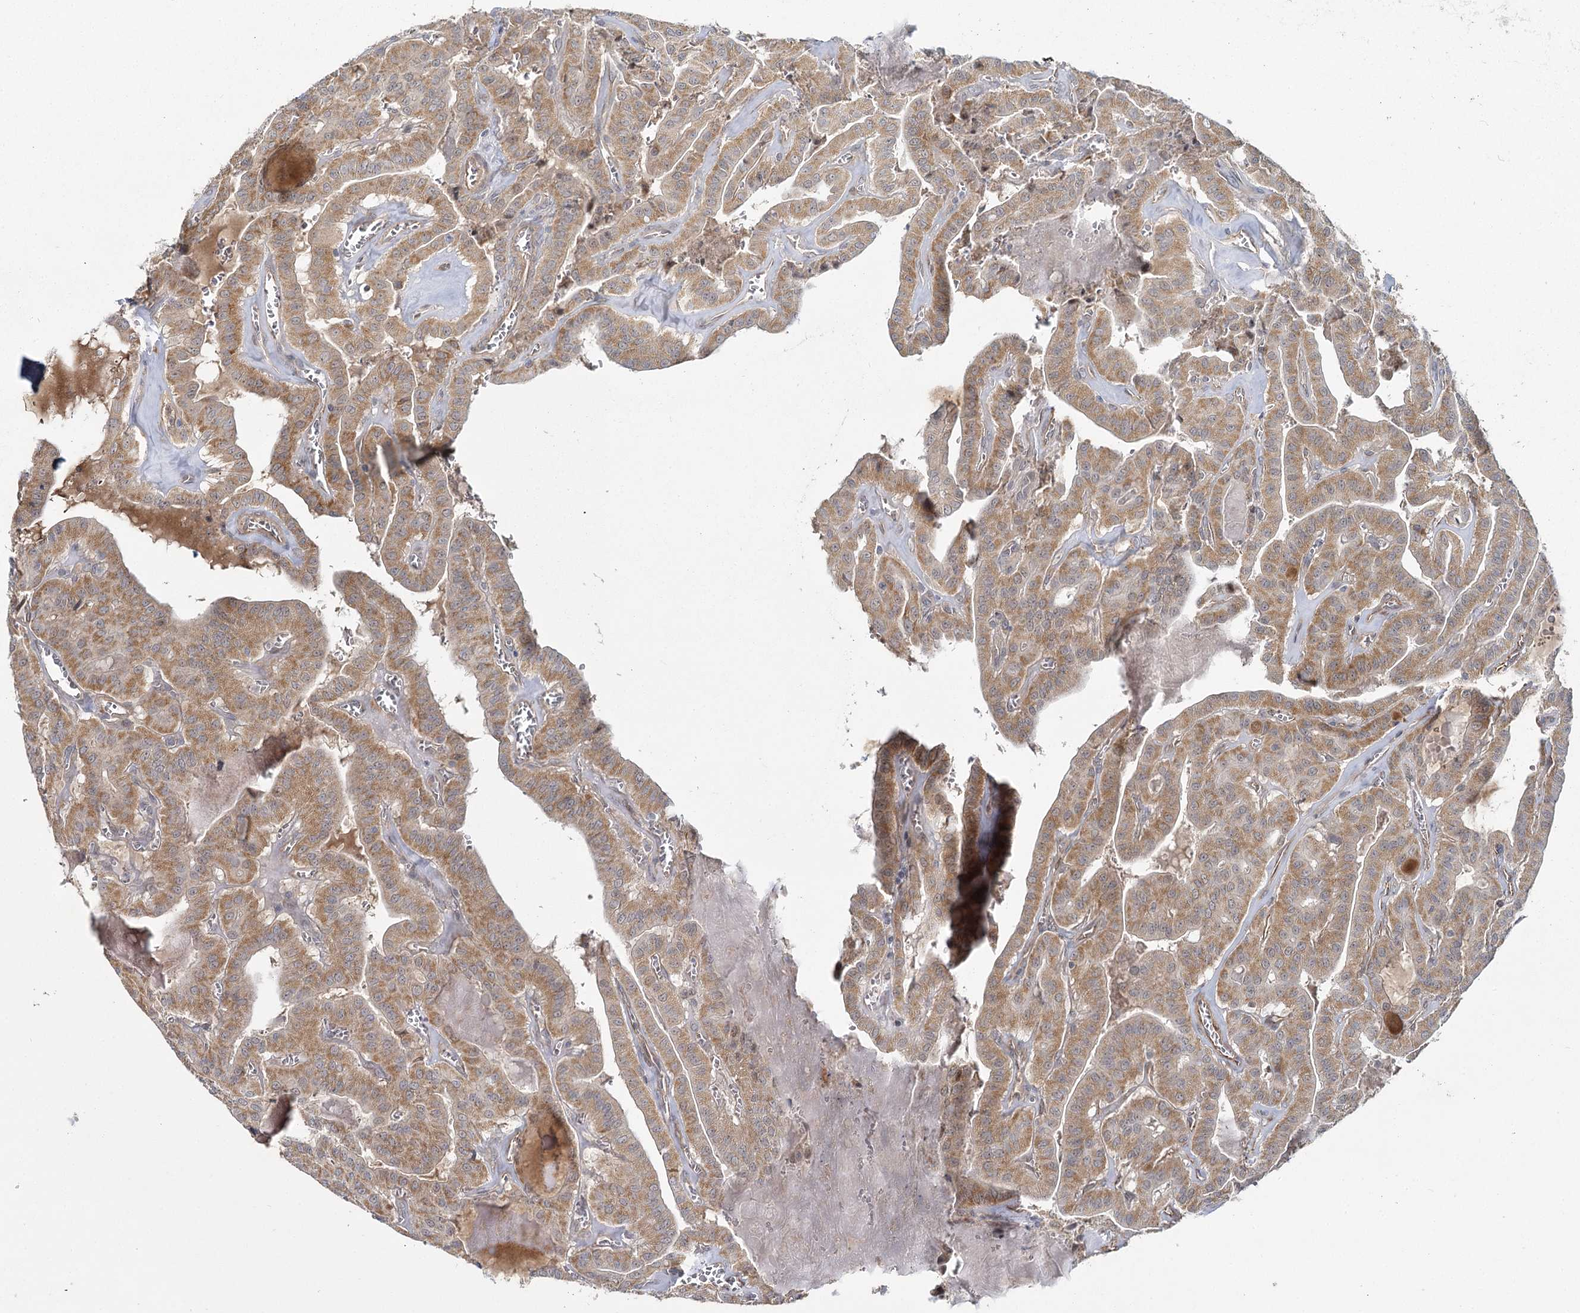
{"staining": {"intensity": "moderate", "quantity": ">75%", "location": "cytoplasmic/membranous"}, "tissue": "thyroid cancer", "cell_type": "Tumor cells", "image_type": "cancer", "snomed": [{"axis": "morphology", "description": "Papillary adenocarcinoma, NOS"}, {"axis": "topography", "description": "Thyroid gland"}], "caption": "The micrograph displays staining of papillary adenocarcinoma (thyroid), revealing moderate cytoplasmic/membranous protein positivity (brown color) within tumor cells.", "gene": "TBC1D9B", "patient": {"sex": "male", "age": 52}}